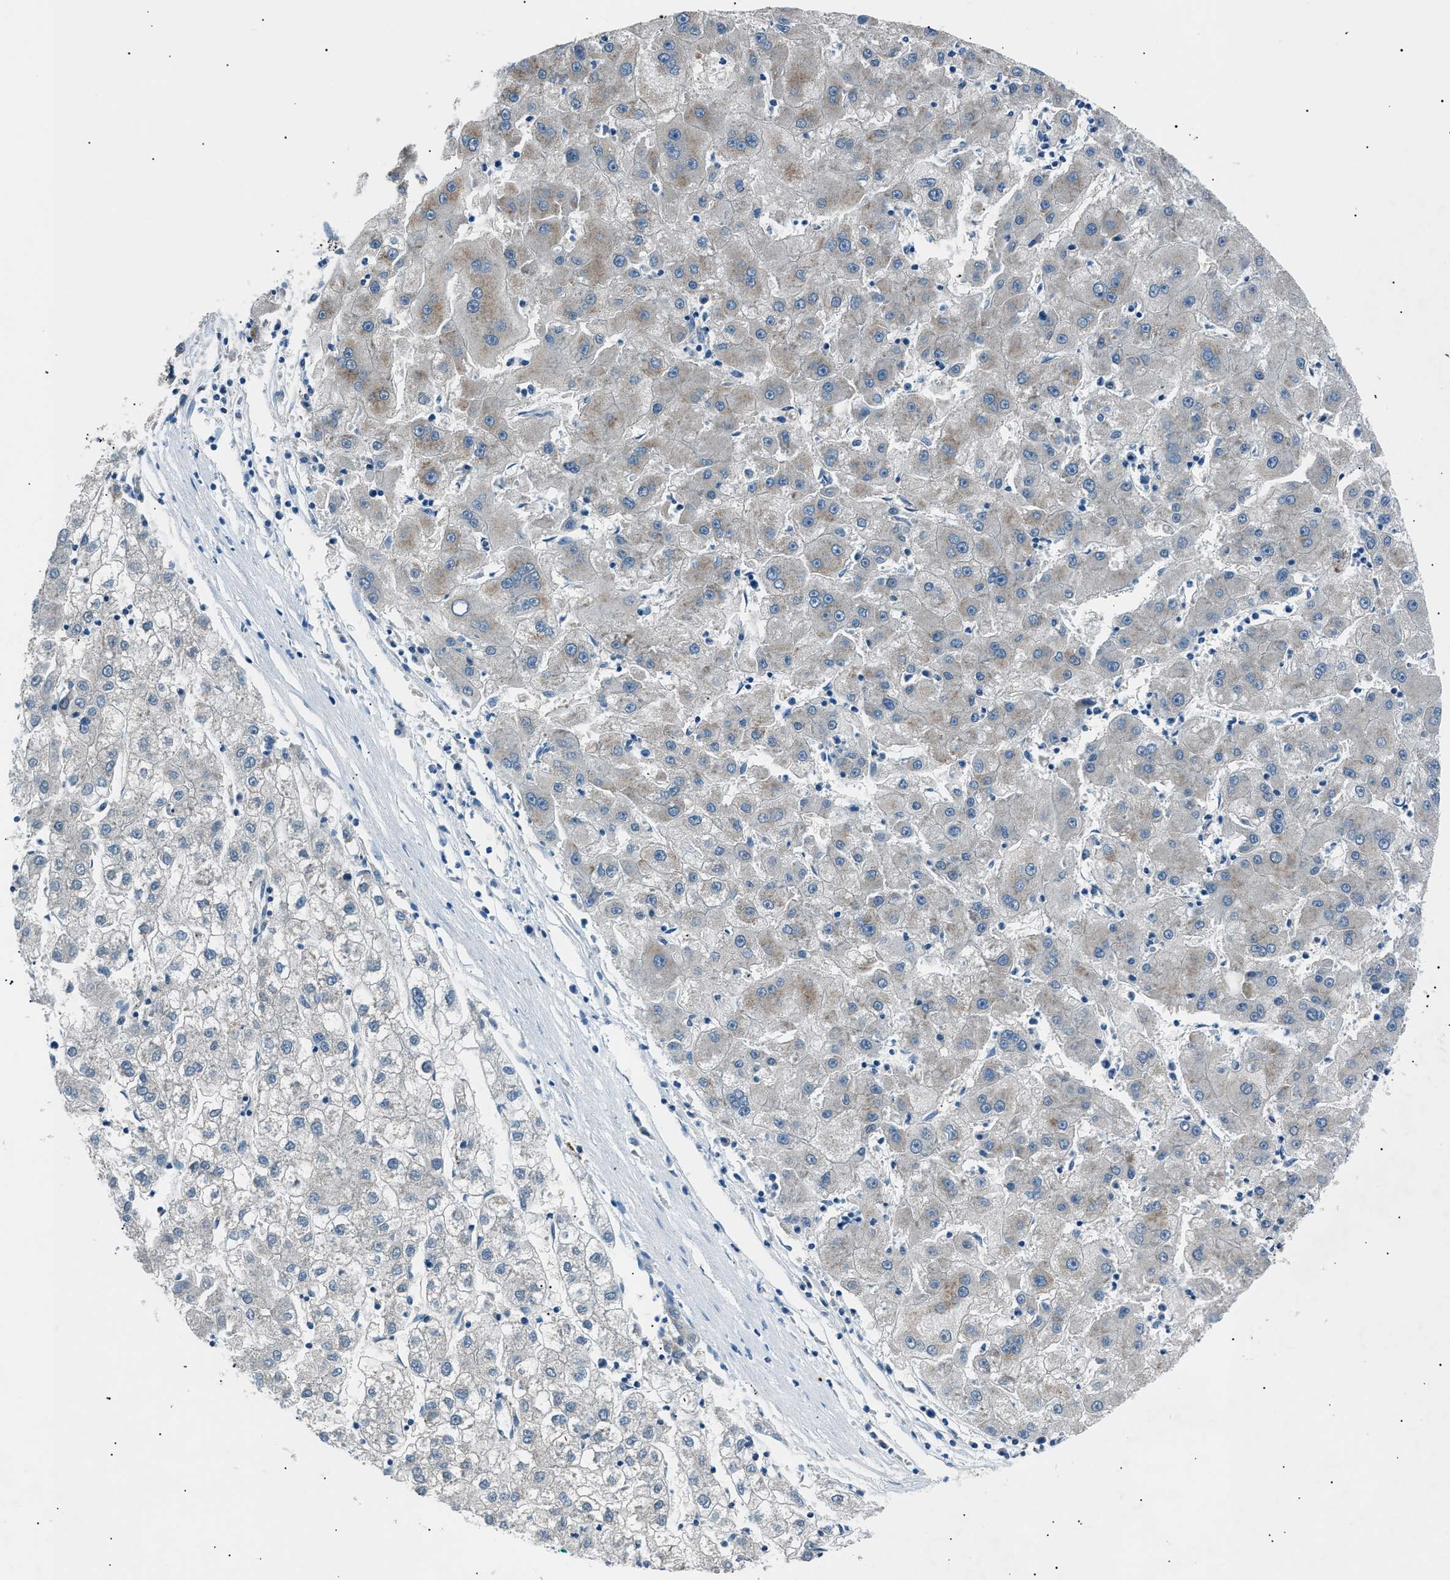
{"staining": {"intensity": "weak", "quantity": "<25%", "location": "cytoplasmic/membranous"}, "tissue": "liver cancer", "cell_type": "Tumor cells", "image_type": "cancer", "snomed": [{"axis": "morphology", "description": "Carcinoma, Hepatocellular, NOS"}, {"axis": "topography", "description": "Liver"}], "caption": "DAB immunohistochemical staining of human liver hepatocellular carcinoma displays no significant expression in tumor cells. Nuclei are stained in blue.", "gene": "LRRC37B", "patient": {"sex": "male", "age": 72}}